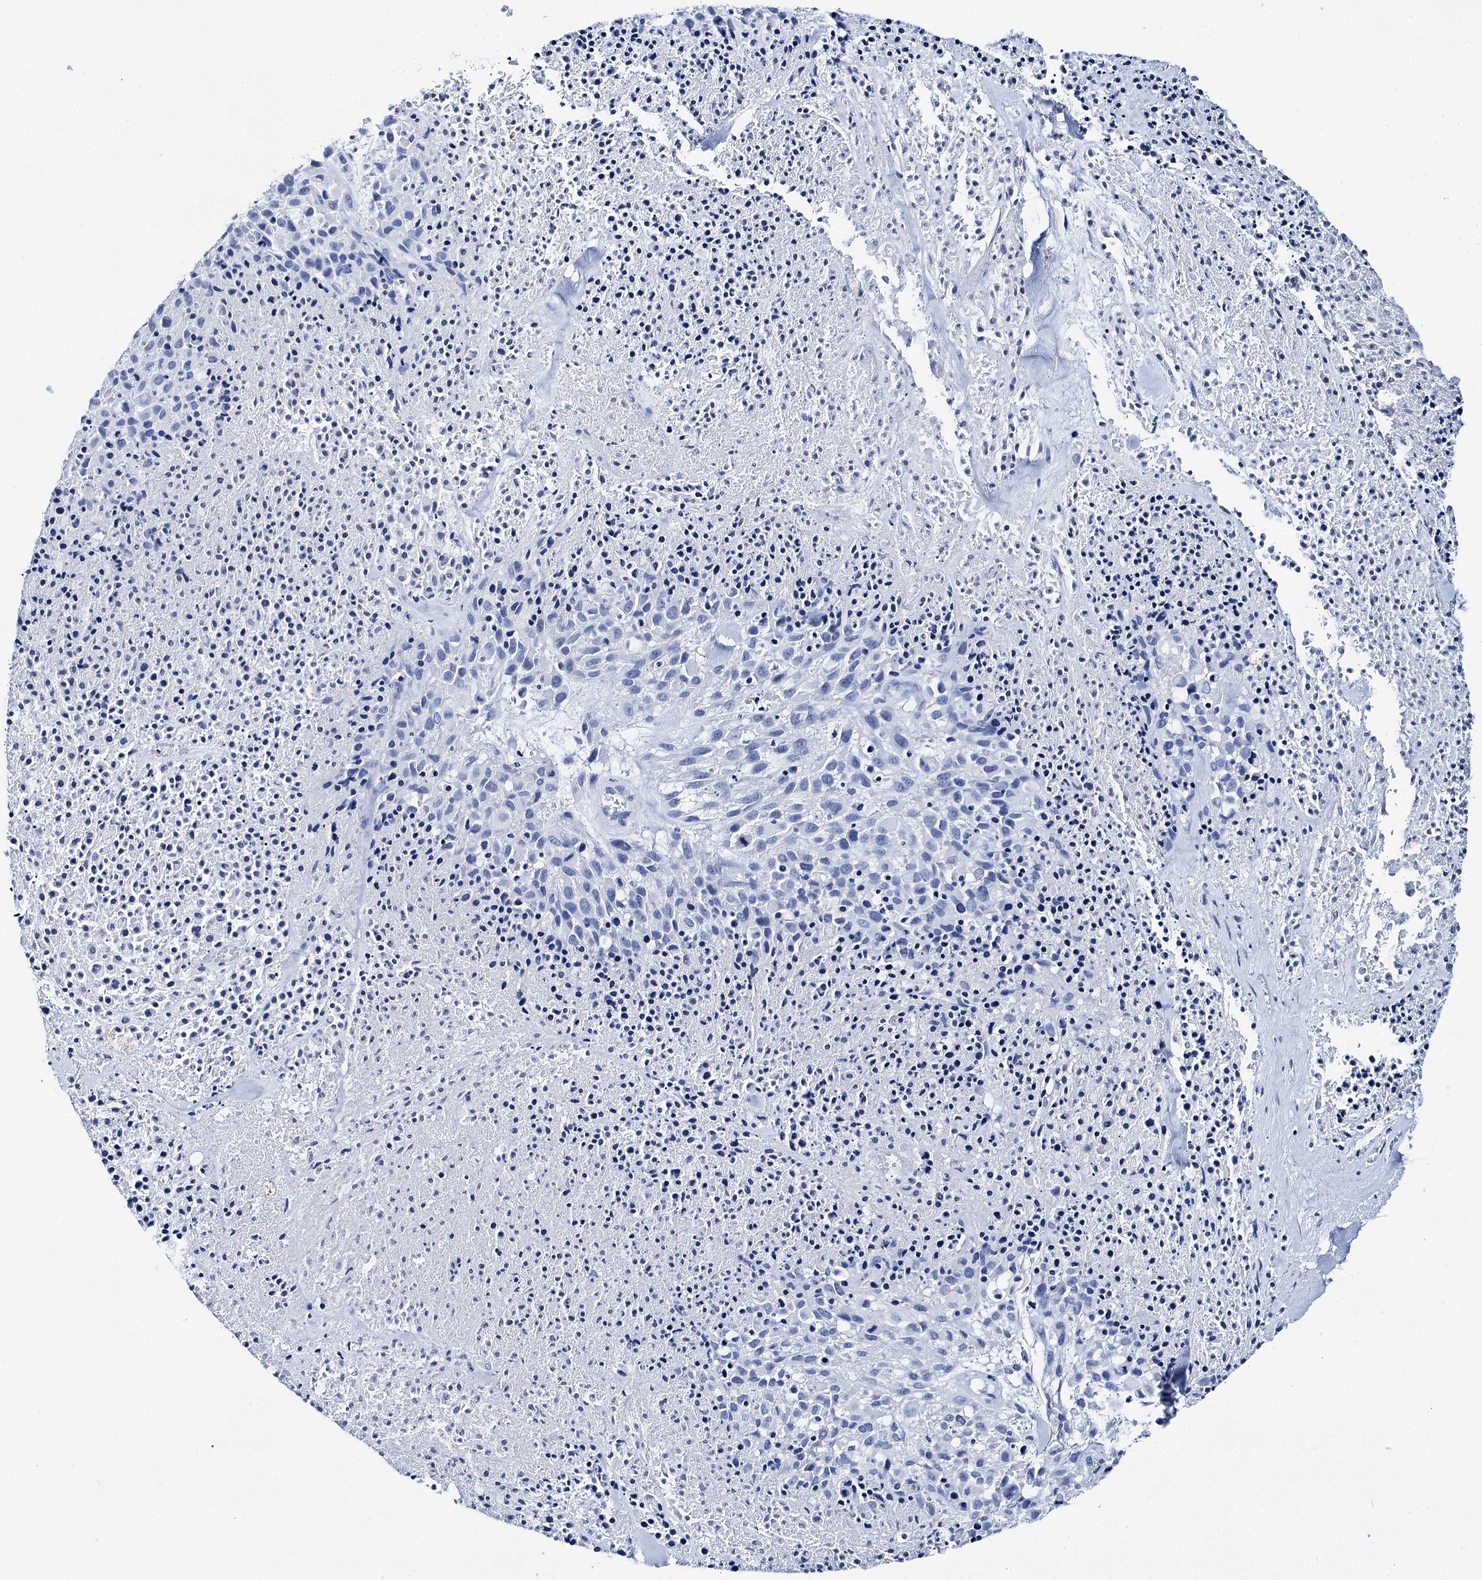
{"staining": {"intensity": "negative", "quantity": "none", "location": "none"}, "tissue": "melanoma", "cell_type": "Tumor cells", "image_type": "cancer", "snomed": [{"axis": "morphology", "description": "Malignant melanoma, Metastatic site"}, {"axis": "topography", "description": "Skin"}], "caption": "Histopathology image shows no significant protein expression in tumor cells of malignant melanoma (metastatic site).", "gene": "BRINP1", "patient": {"sex": "female", "age": 81}}